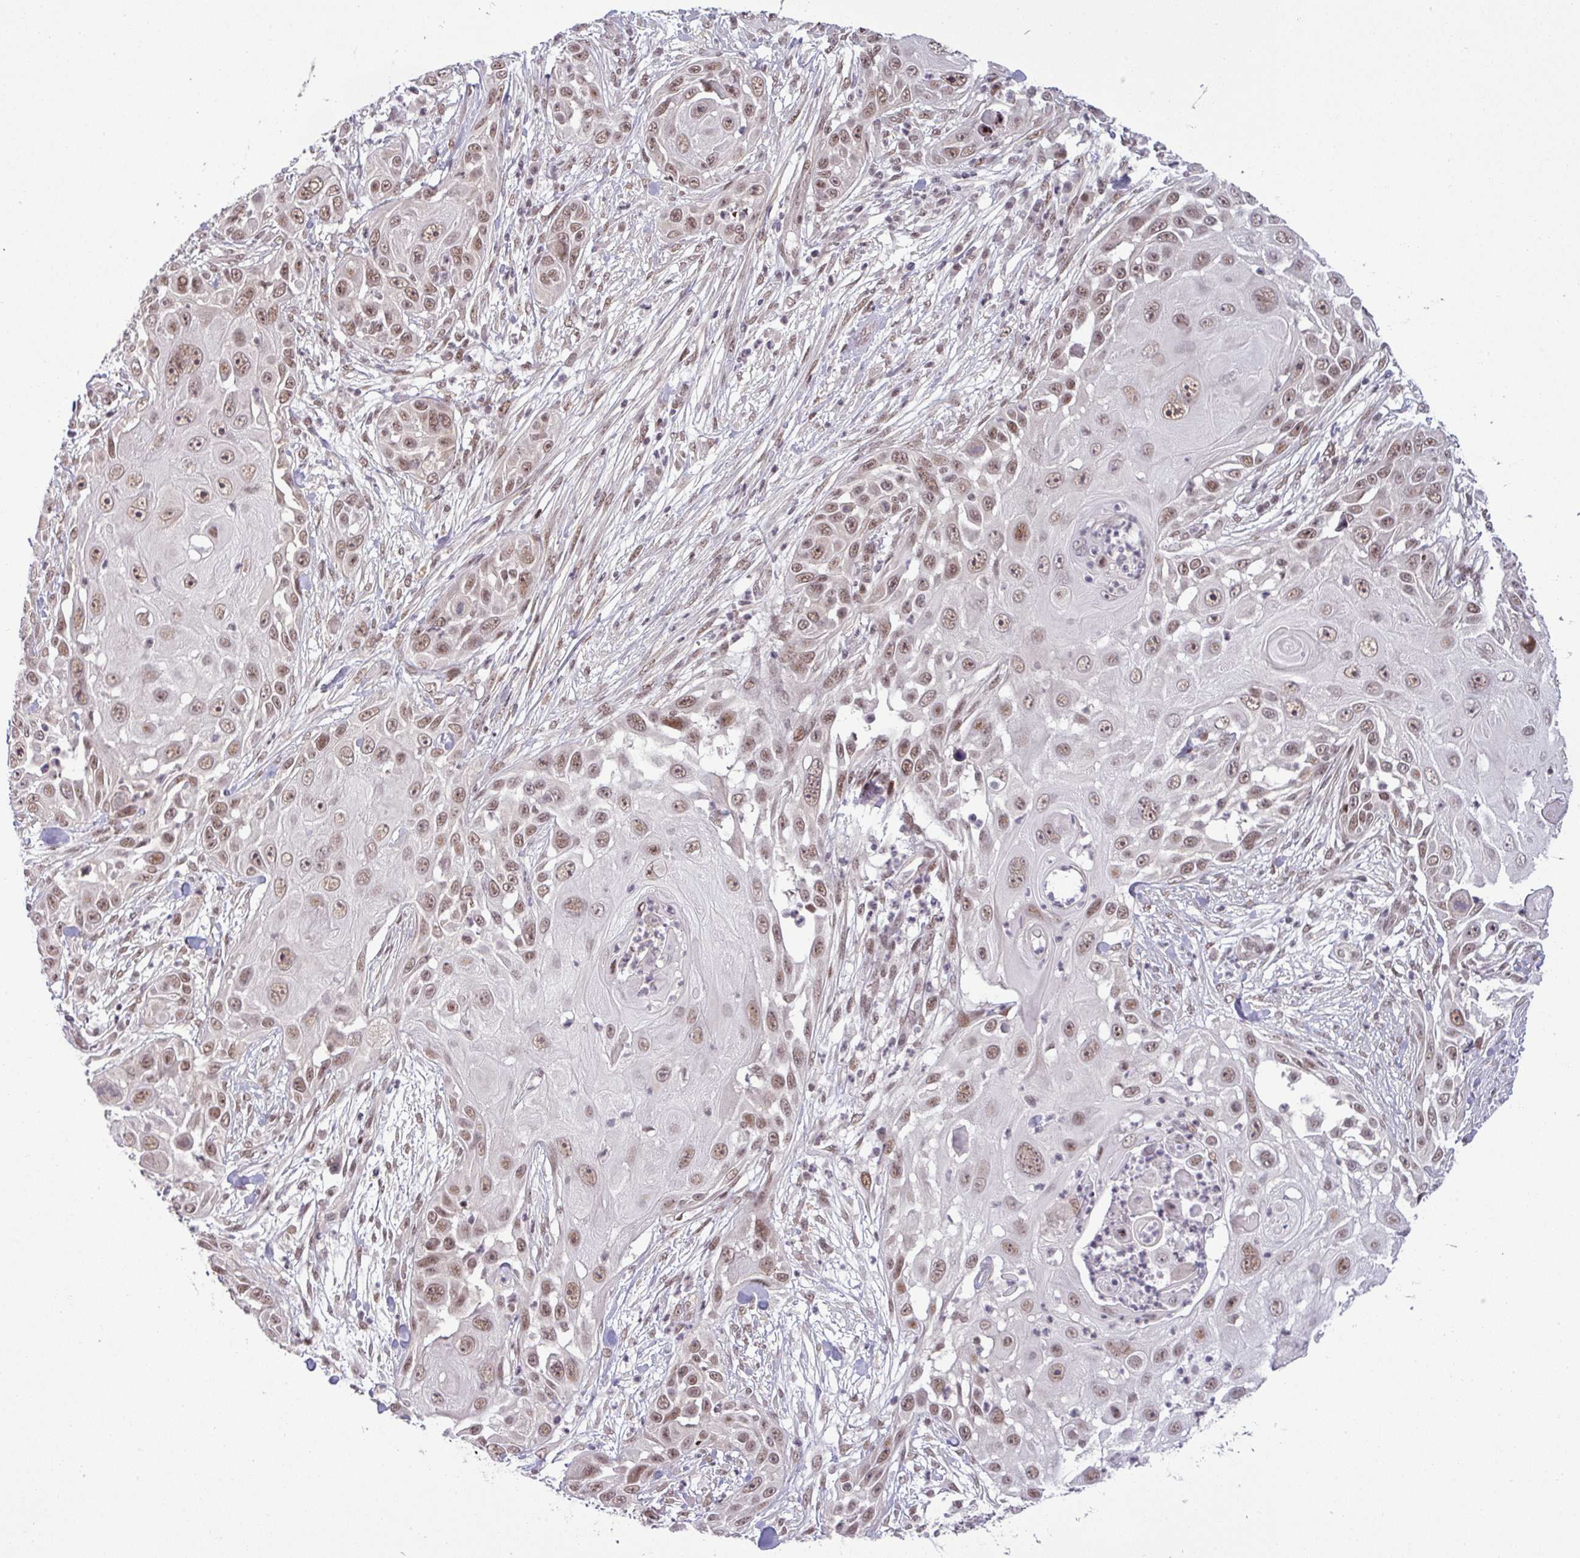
{"staining": {"intensity": "moderate", "quantity": ">75%", "location": "nuclear"}, "tissue": "skin cancer", "cell_type": "Tumor cells", "image_type": "cancer", "snomed": [{"axis": "morphology", "description": "Squamous cell carcinoma, NOS"}, {"axis": "topography", "description": "Skin"}], "caption": "A micrograph showing moderate nuclear expression in approximately >75% of tumor cells in squamous cell carcinoma (skin), as visualized by brown immunohistochemical staining.", "gene": "PTPN20", "patient": {"sex": "female", "age": 44}}